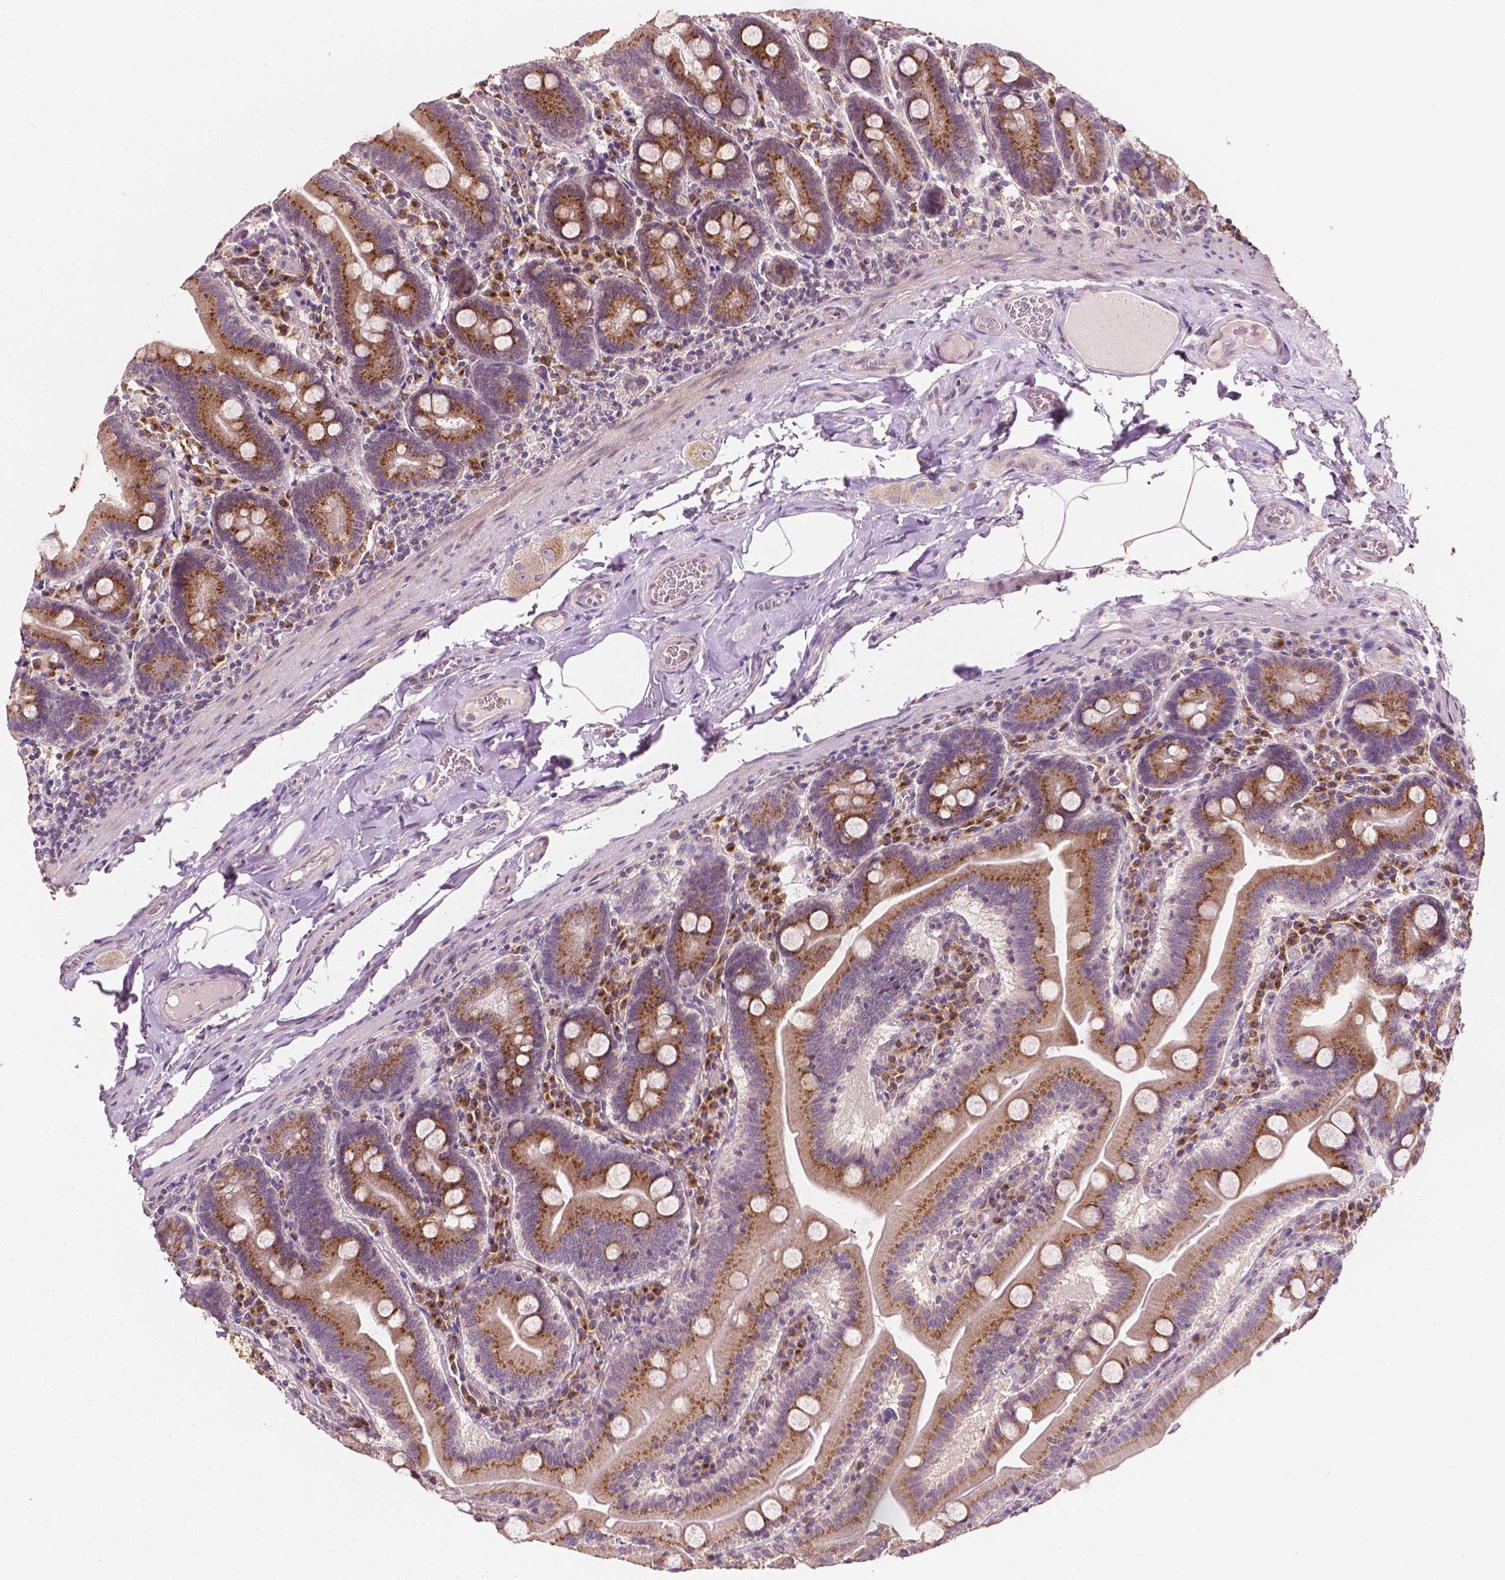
{"staining": {"intensity": "strong", "quantity": ">75%", "location": "cytoplasmic/membranous"}, "tissue": "small intestine", "cell_type": "Glandular cells", "image_type": "normal", "snomed": [{"axis": "morphology", "description": "Normal tissue, NOS"}, {"axis": "topography", "description": "Small intestine"}], "caption": "The histopathology image displays immunohistochemical staining of normal small intestine. There is strong cytoplasmic/membranous positivity is appreciated in about >75% of glandular cells.", "gene": "EBAG9", "patient": {"sex": "male", "age": 37}}